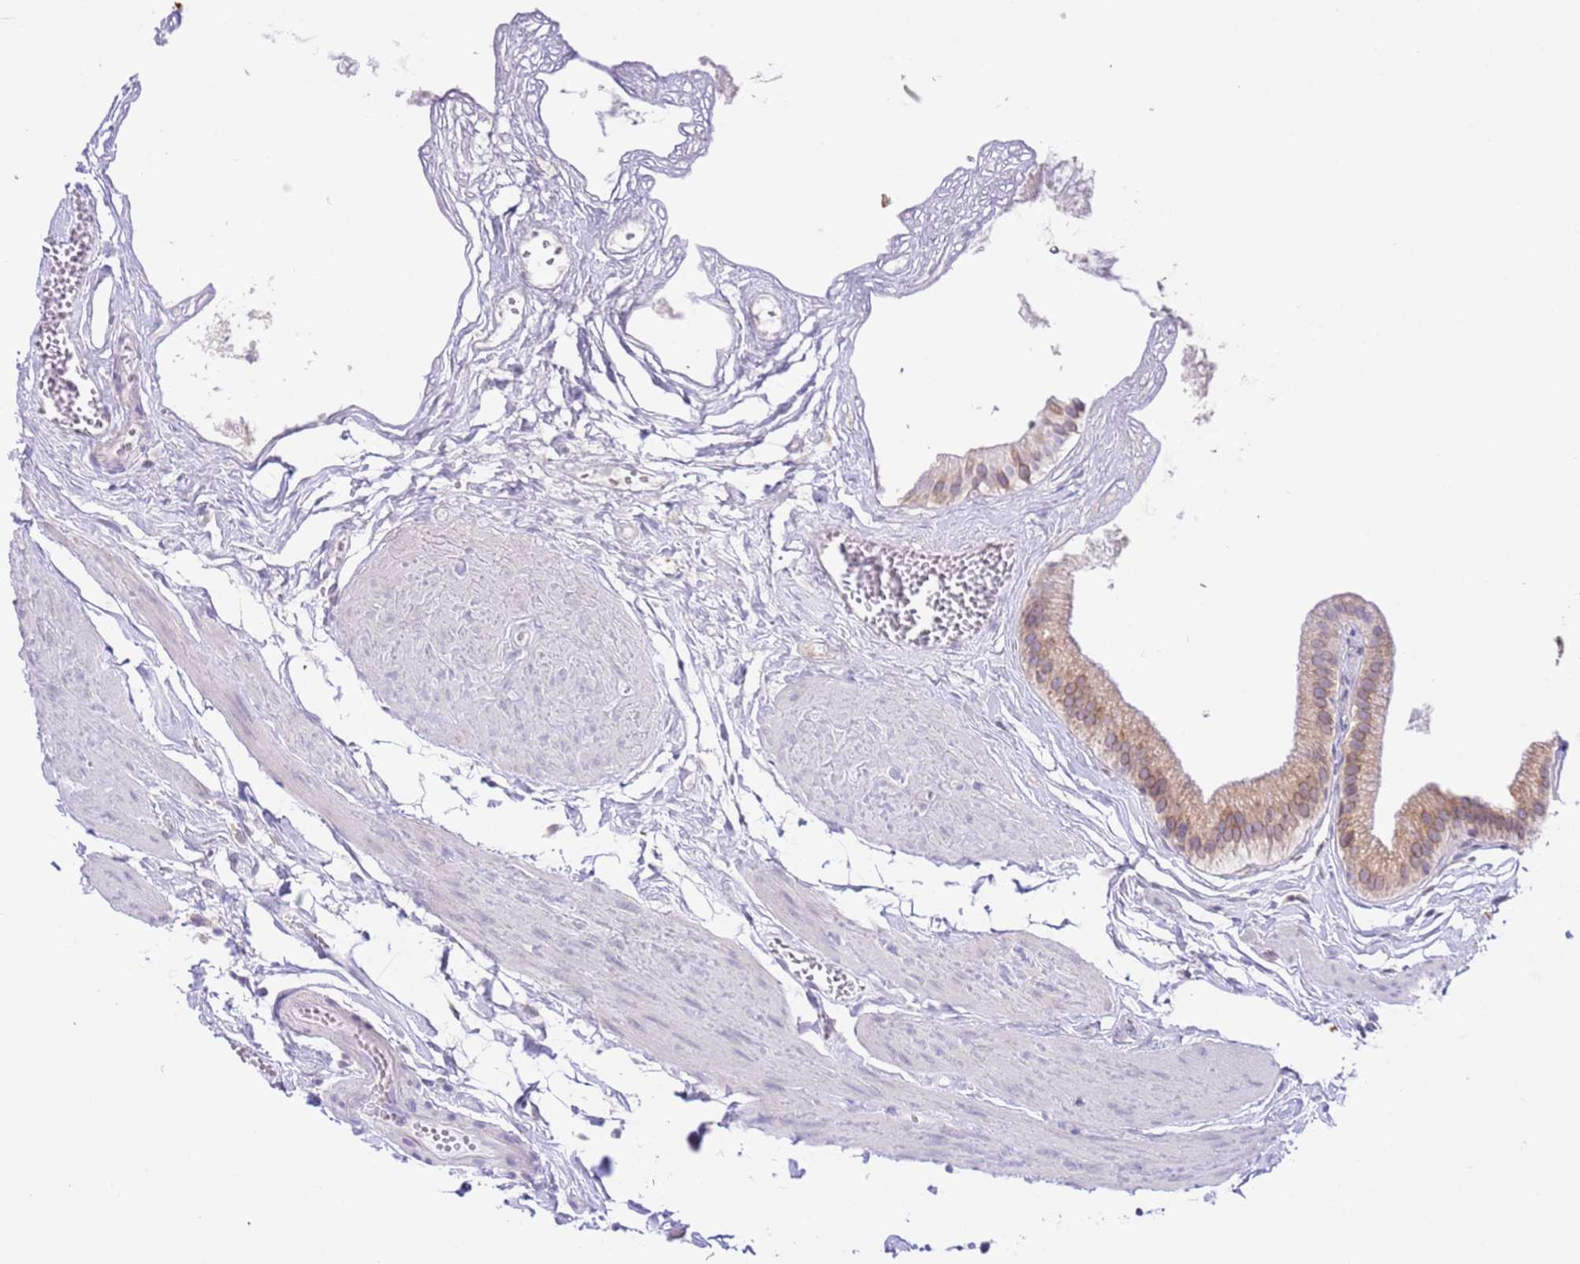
{"staining": {"intensity": "weak", "quantity": "25%-75%", "location": "cytoplasmic/membranous"}, "tissue": "gallbladder", "cell_type": "Glandular cells", "image_type": "normal", "snomed": [{"axis": "morphology", "description": "Normal tissue, NOS"}, {"axis": "topography", "description": "Gallbladder"}], "caption": "The image exhibits staining of unremarkable gallbladder, revealing weak cytoplasmic/membranous protein expression (brown color) within glandular cells.", "gene": "EBPL", "patient": {"sex": "female", "age": 54}}